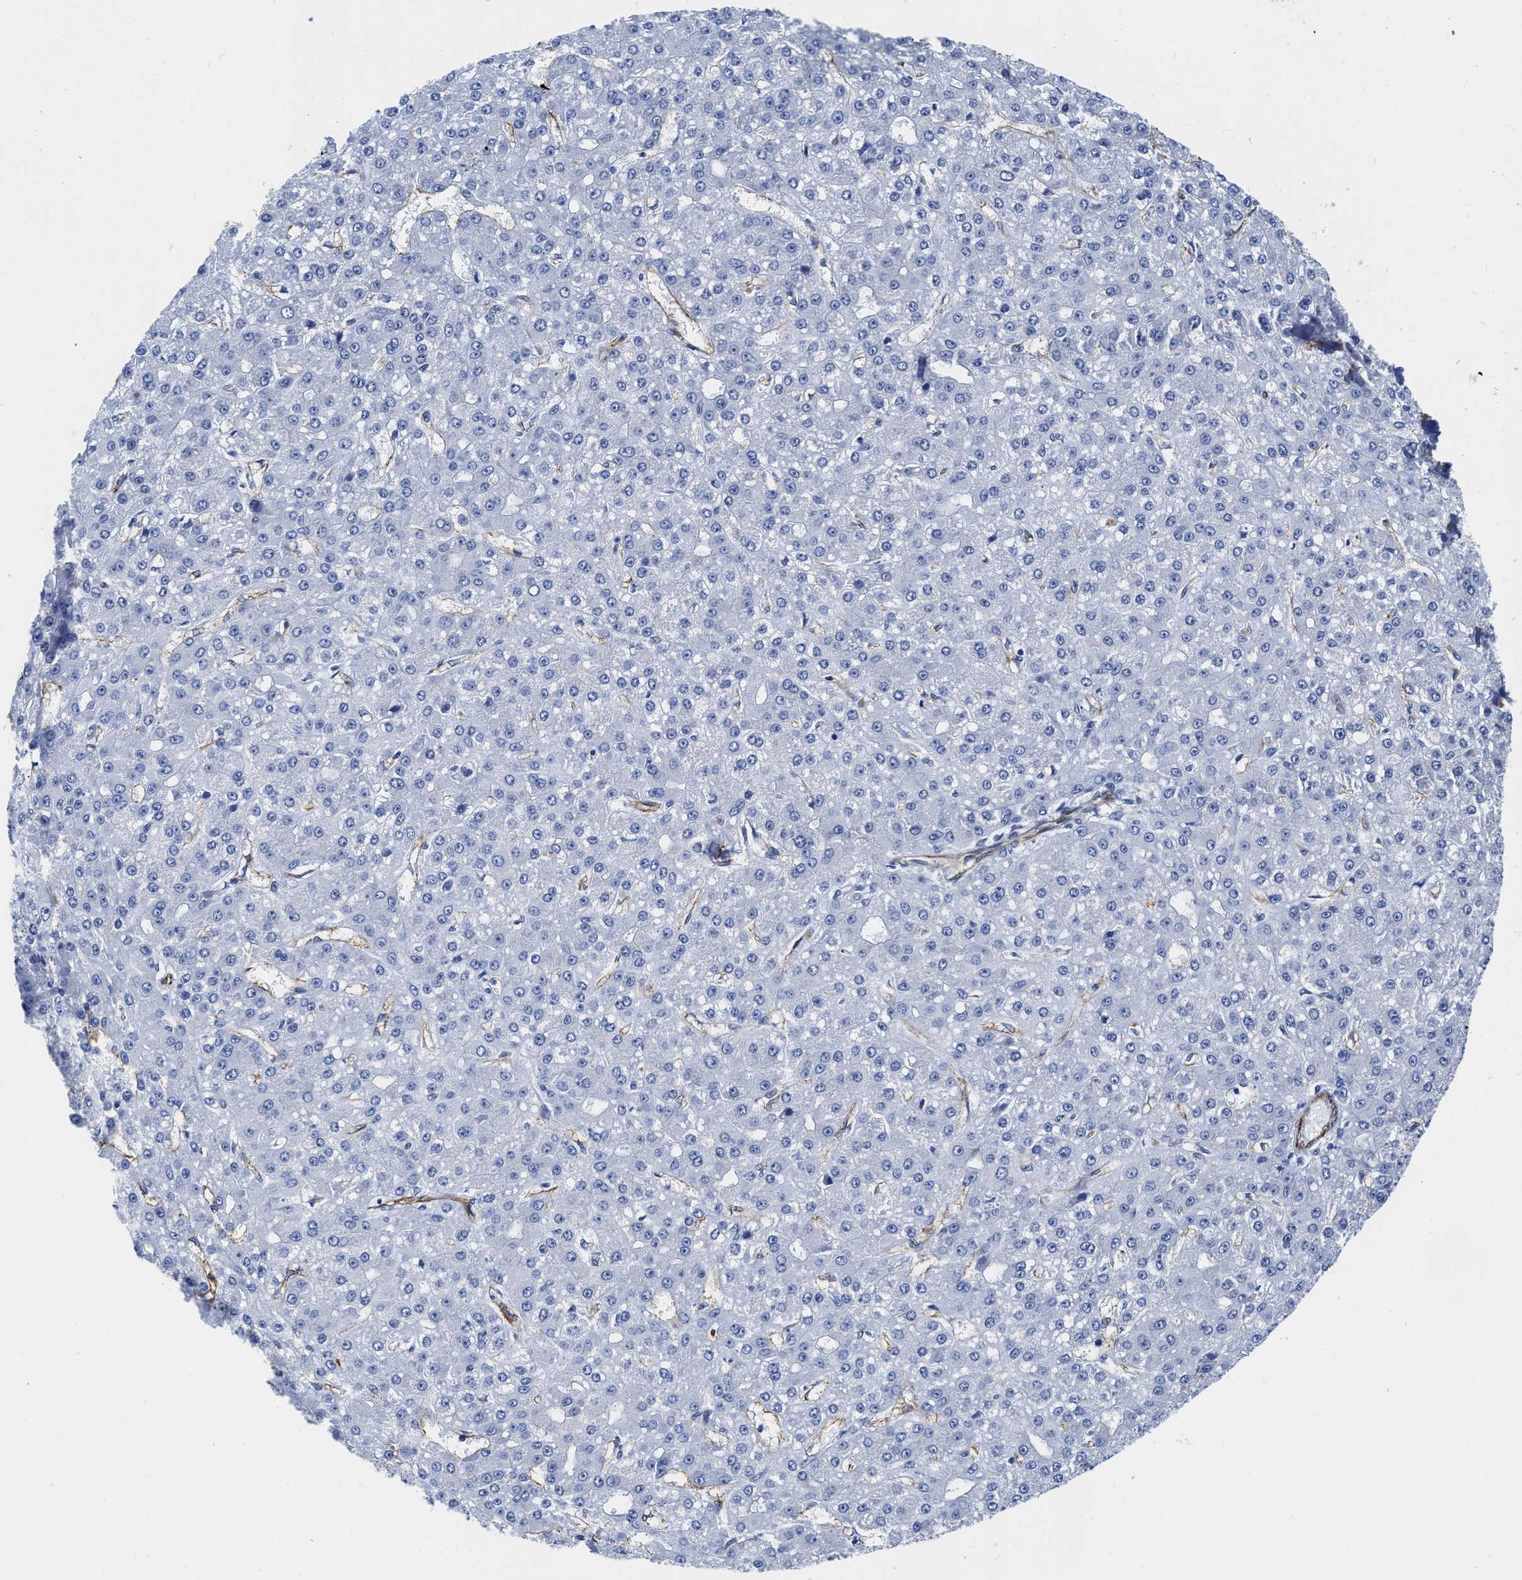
{"staining": {"intensity": "negative", "quantity": "none", "location": "none"}, "tissue": "liver cancer", "cell_type": "Tumor cells", "image_type": "cancer", "snomed": [{"axis": "morphology", "description": "Carcinoma, Hepatocellular, NOS"}, {"axis": "topography", "description": "Liver"}], "caption": "Protein analysis of hepatocellular carcinoma (liver) exhibits no significant expression in tumor cells.", "gene": "TVP23B", "patient": {"sex": "male", "age": 67}}